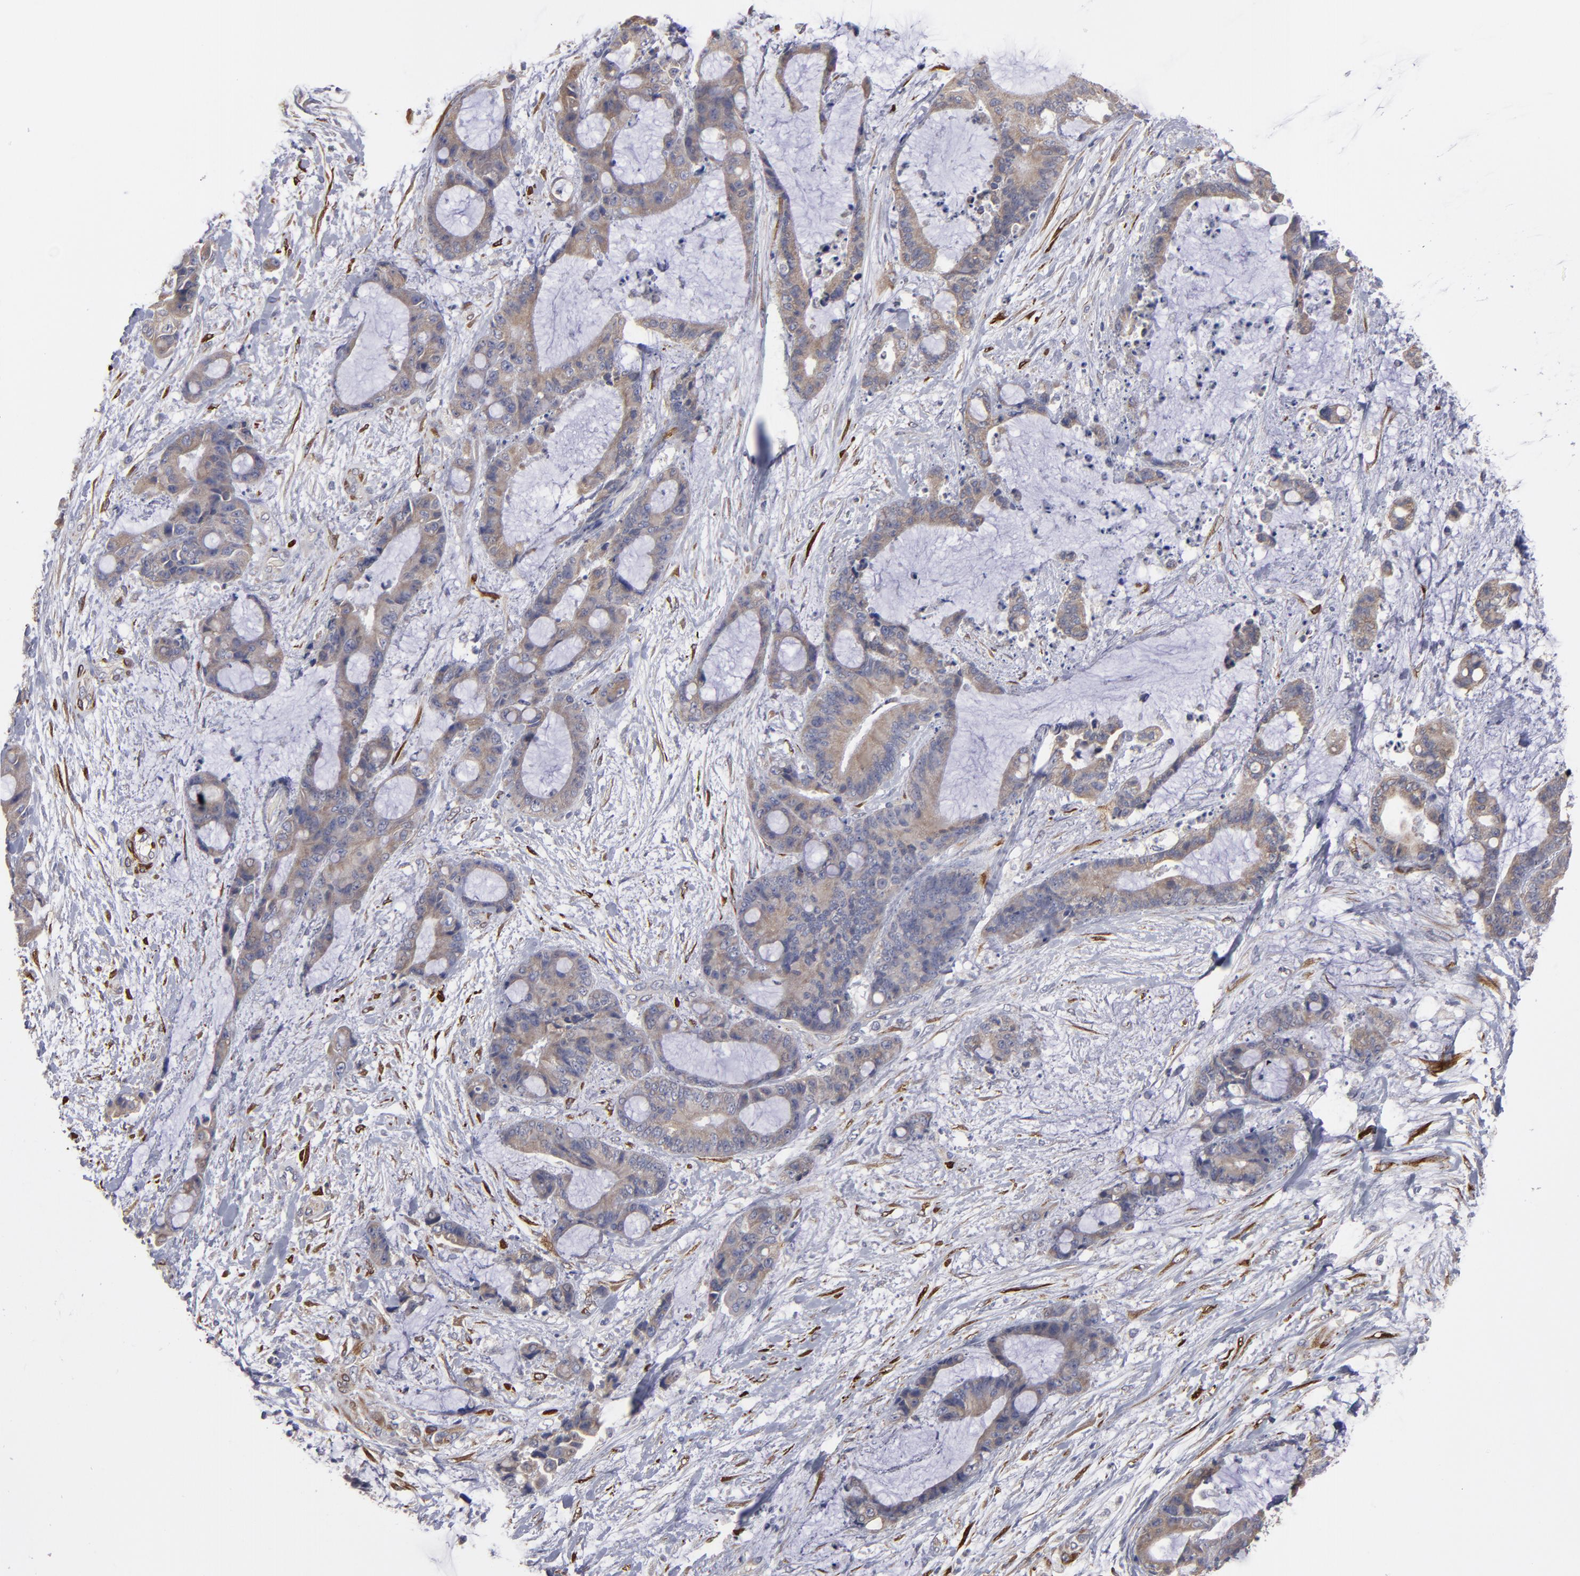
{"staining": {"intensity": "weak", "quantity": ">75%", "location": "cytoplasmic/membranous"}, "tissue": "liver cancer", "cell_type": "Tumor cells", "image_type": "cancer", "snomed": [{"axis": "morphology", "description": "Cholangiocarcinoma"}, {"axis": "topography", "description": "Liver"}], "caption": "Immunohistochemical staining of liver cancer (cholangiocarcinoma) displays low levels of weak cytoplasmic/membranous positivity in approximately >75% of tumor cells.", "gene": "SLMAP", "patient": {"sex": "female", "age": 73}}